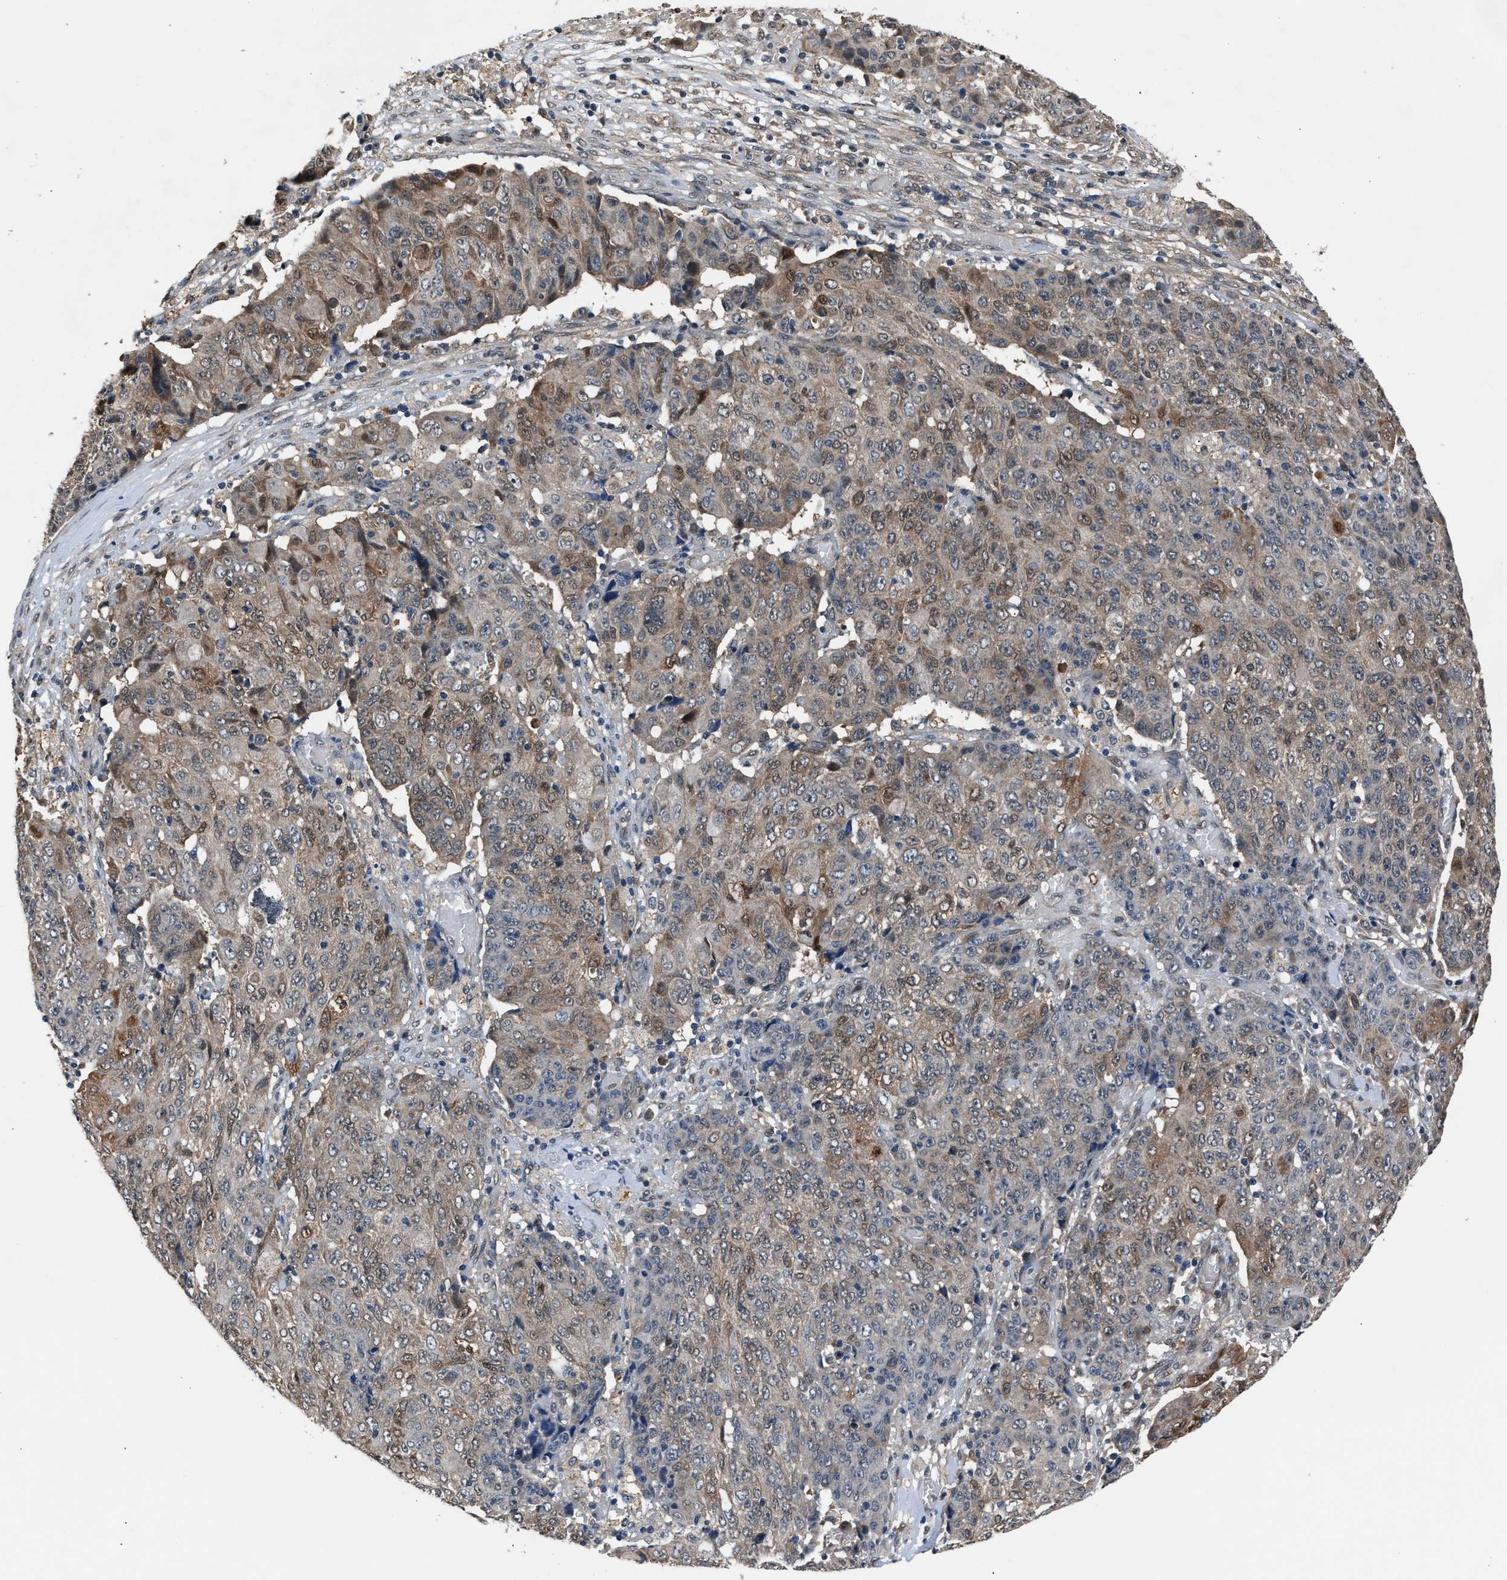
{"staining": {"intensity": "weak", "quantity": "25%-75%", "location": "cytoplasmic/membranous,nuclear"}, "tissue": "ovarian cancer", "cell_type": "Tumor cells", "image_type": "cancer", "snomed": [{"axis": "morphology", "description": "Carcinoma, endometroid"}, {"axis": "topography", "description": "Ovary"}], "caption": "Ovarian cancer stained for a protein displays weak cytoplasmic/membranous and nuclear positivity in tumor cells.", "gene": "TP53I3", "patient": {"sex": "female", "age": 42}}